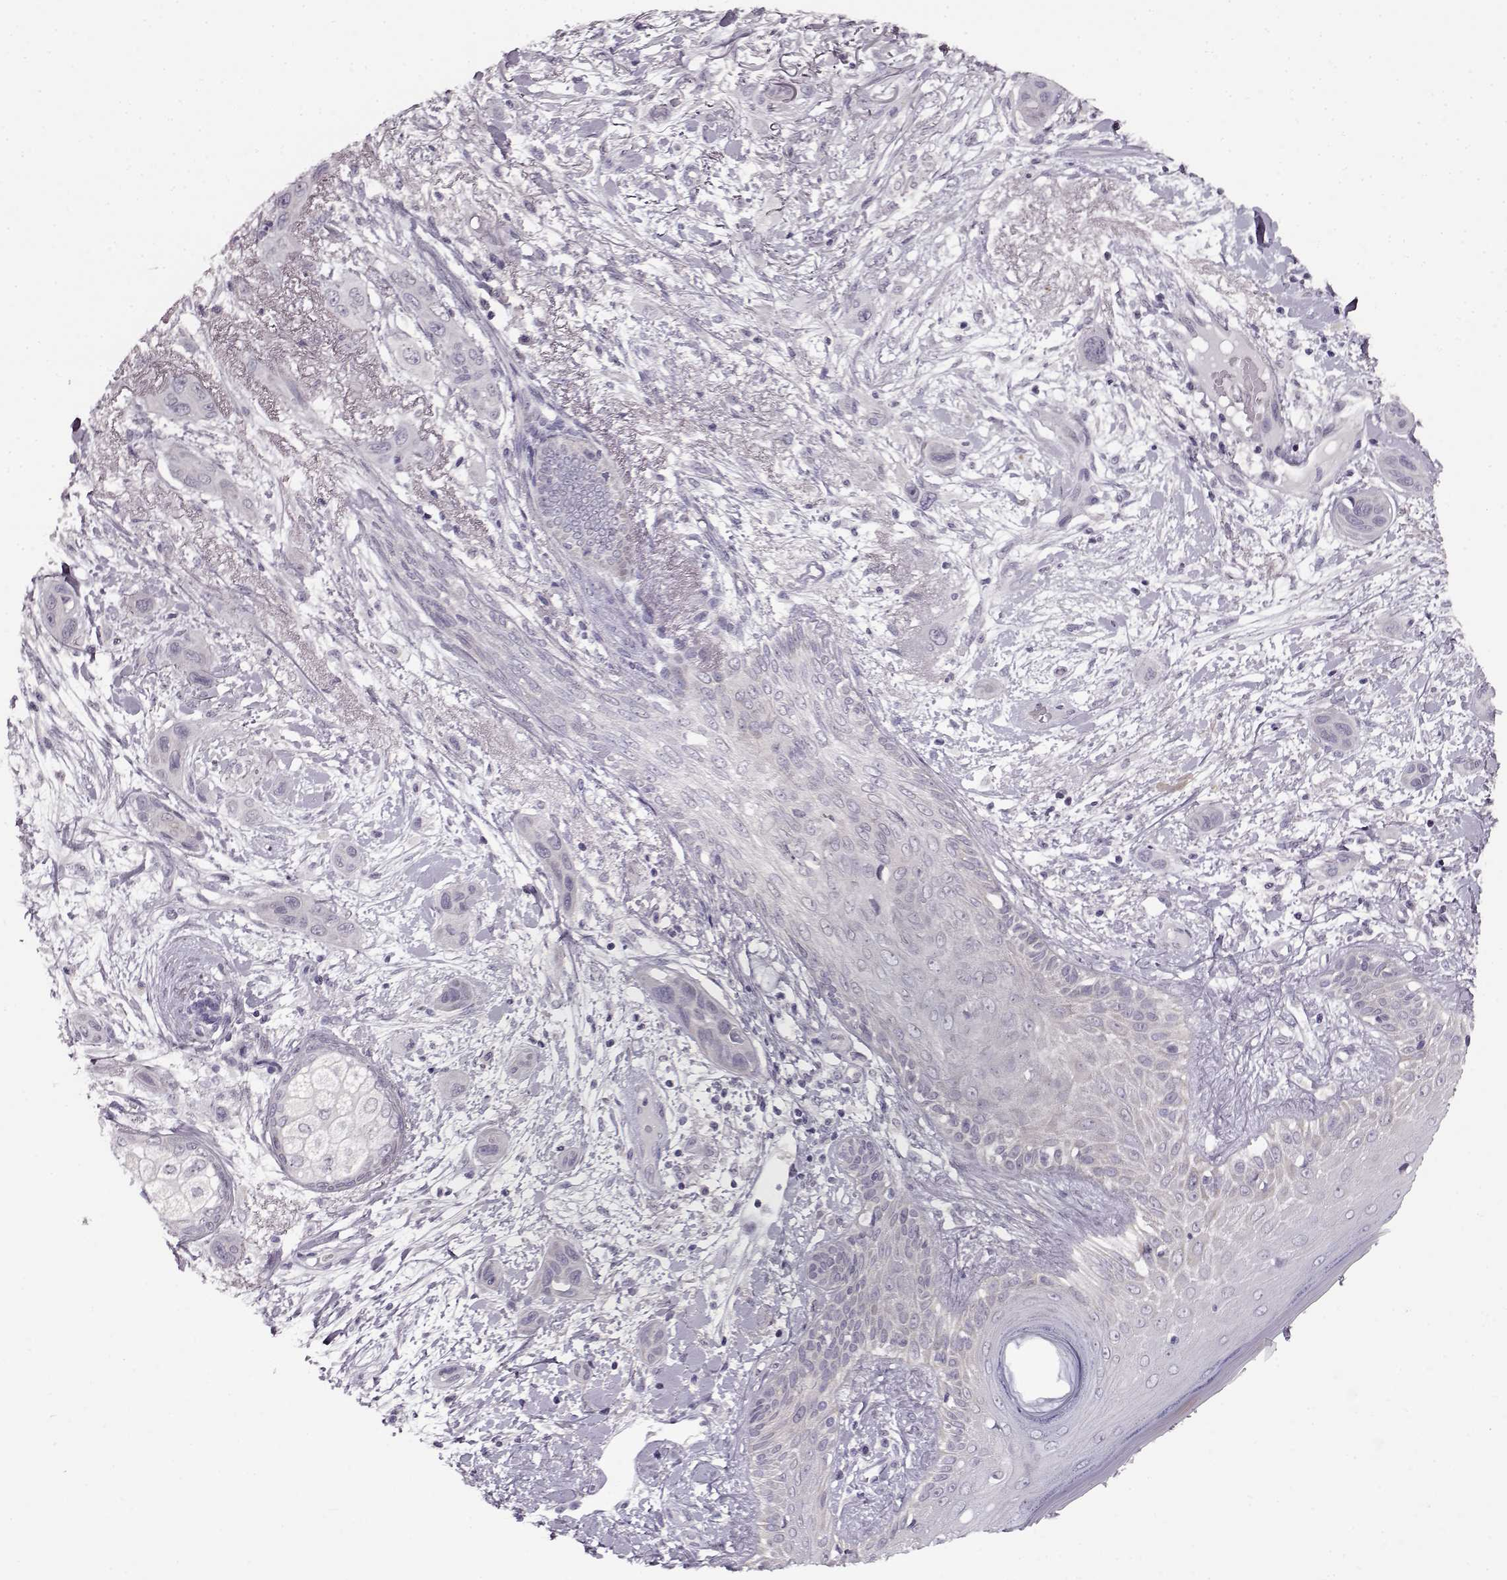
{"staining": {"intensity": "negative", "quantity": "none", "location": "none"}, "tissue": "skin cancer", "cell_type": "Tumor cells", "image_type": "cancer", "snomed": [{"axis": "morphology", "description": "Squamous cell carcinoma, NOS"}, {"axis": "topography", "description": "Skin"}], "caption": "A histopathology image of human skin squamous cell carcinoma is negative for staining in tumor cells.", "gene": "RP1L1", "patient": {"sex": "male", "age": 79}}